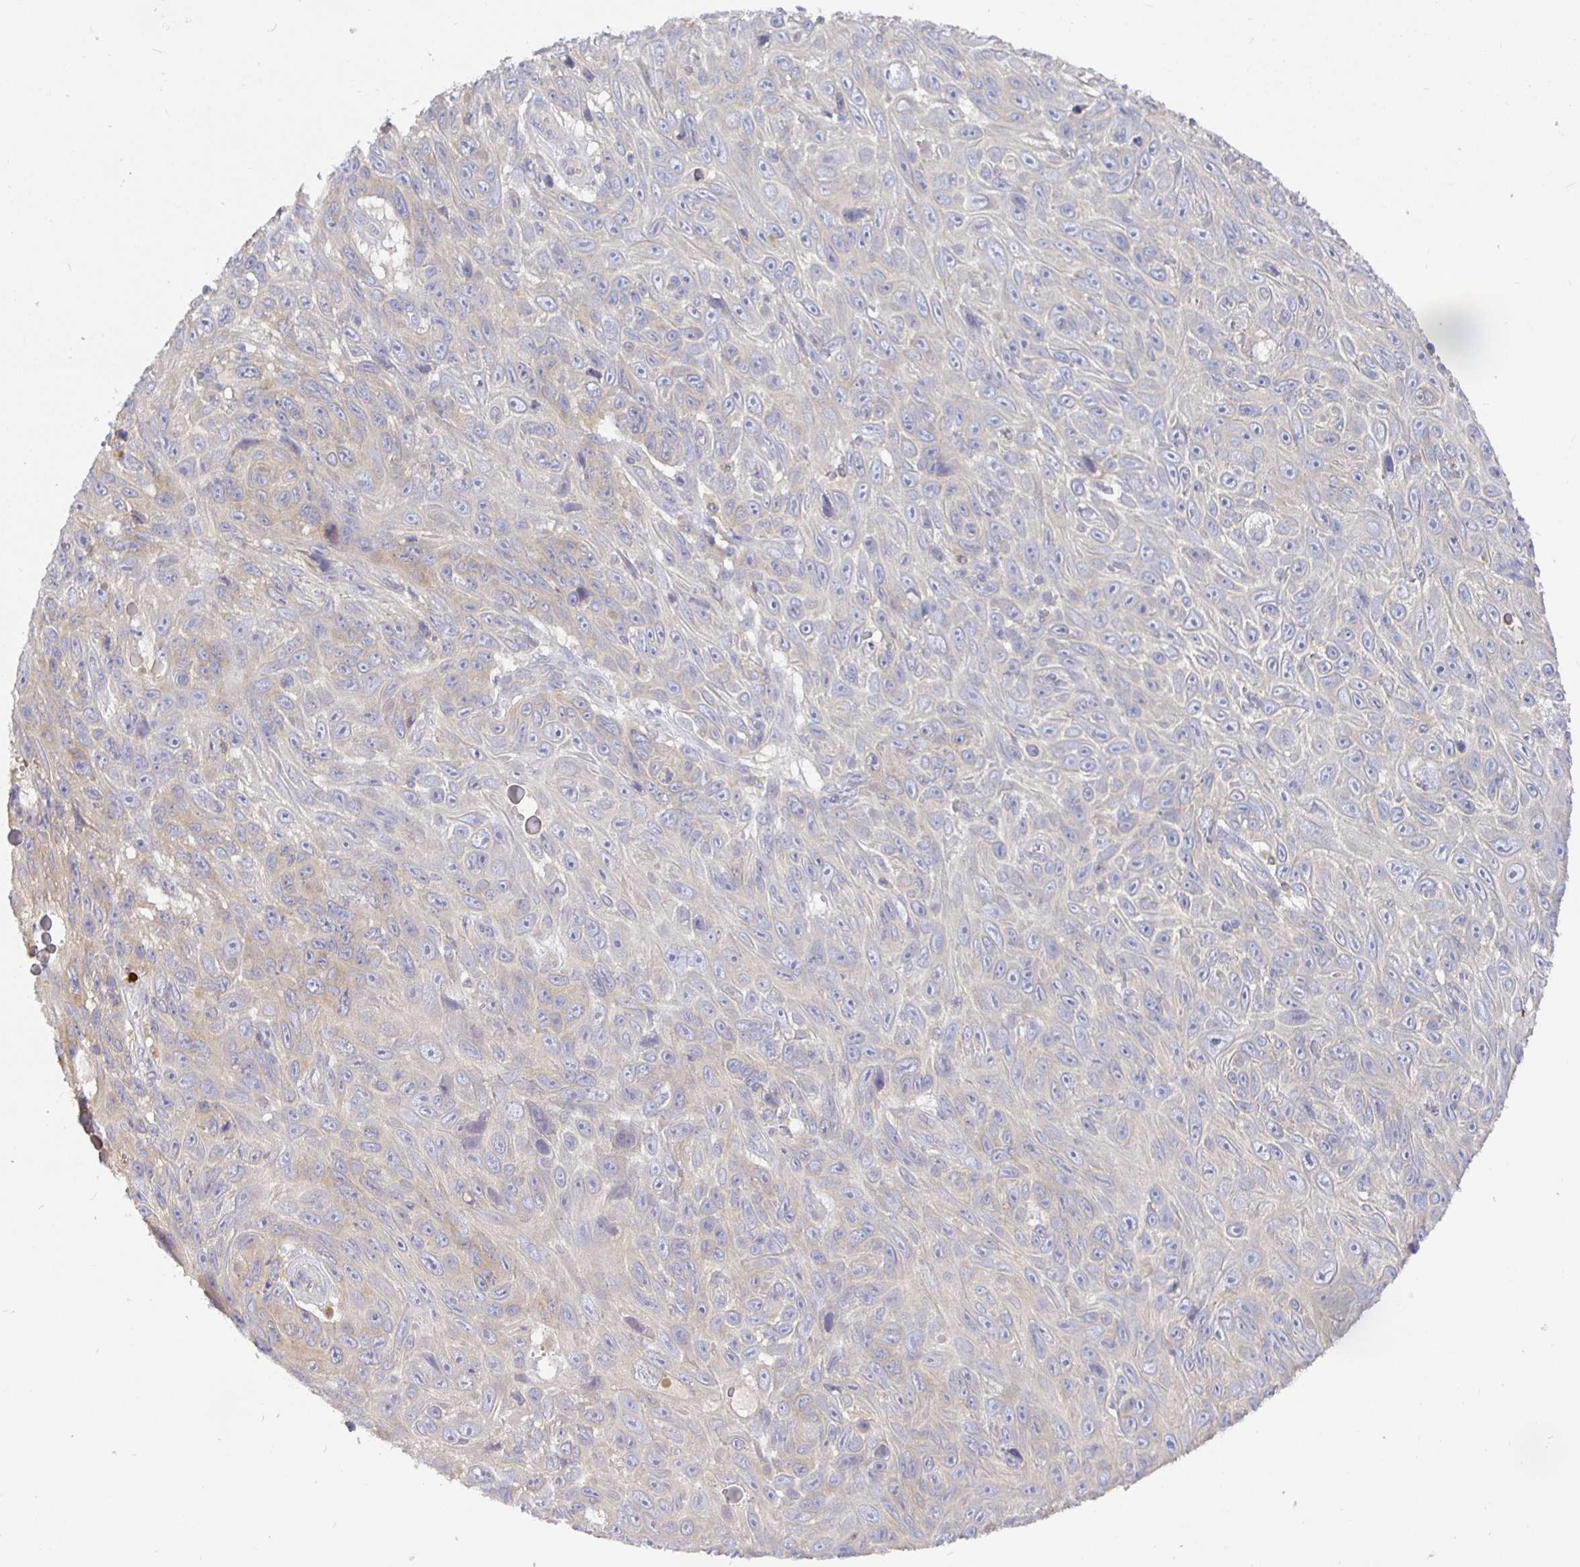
{"staining": {"intensity": "negative", "quantity": "none", "location": "none"}, "tissue": "skin cancer", "cell_type": "Tumor cells", "image_type": "cancer", "snomed": [{"axis": "morphology", "description": "Squamous cell carcinoma, NOS"}, {"axis": "topography", "description": "Skin"}], "caption": "IHC histopathology image of squamous cell carcinoma (skin) stained for a protein (brown), which reveals no expression in tumor cells. (DAB (3,3'-diaminobenzidine) IHC with hematoxylin counter stain).", "gene": "KIF21A", "patient": {"sex": "male", "age": 82}}